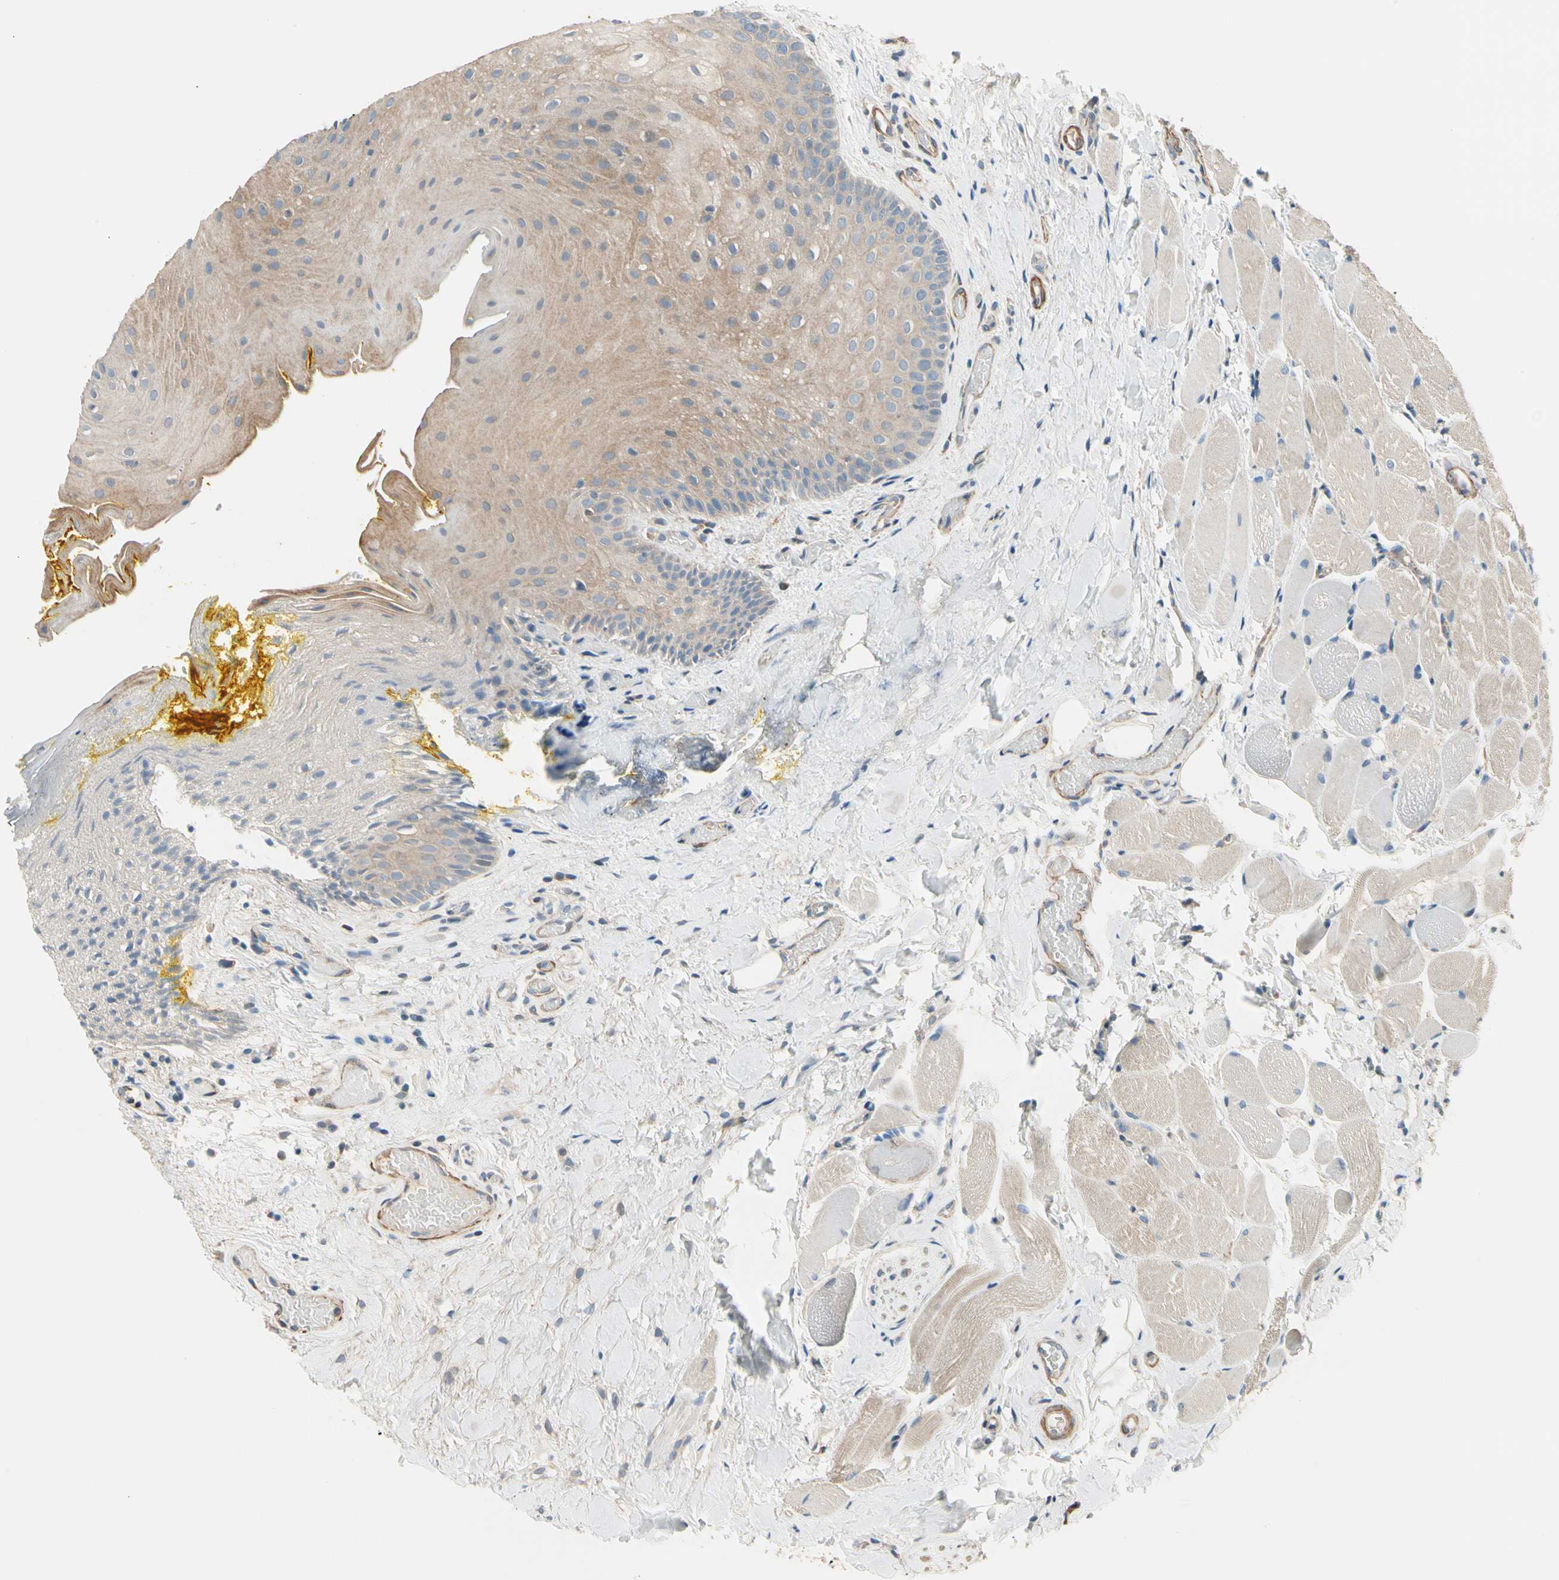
{"staining": {"intensity": "weak", "quantity": ">75%", "location": "cytoplasmic/membranous"}, "tissue": "oral mucosa", "cell_type": "Squamous epithelial cells", "image_type": "normal", "snomed": [{"axis": "morphology", "description": "Normal tissue, NOS"}, {"axis": "topography", "description": "Oral tissue"}], "caption": "This histopathology image reveals immunohistochemistry (IHC) staining of unremarkable oral mucosa, with low weak cytoplasmic/membranous positivity in about >75% of squamous epithelial cells.", "gene": "LIMK2", "patient": {"sex": "male", "age": 54}}